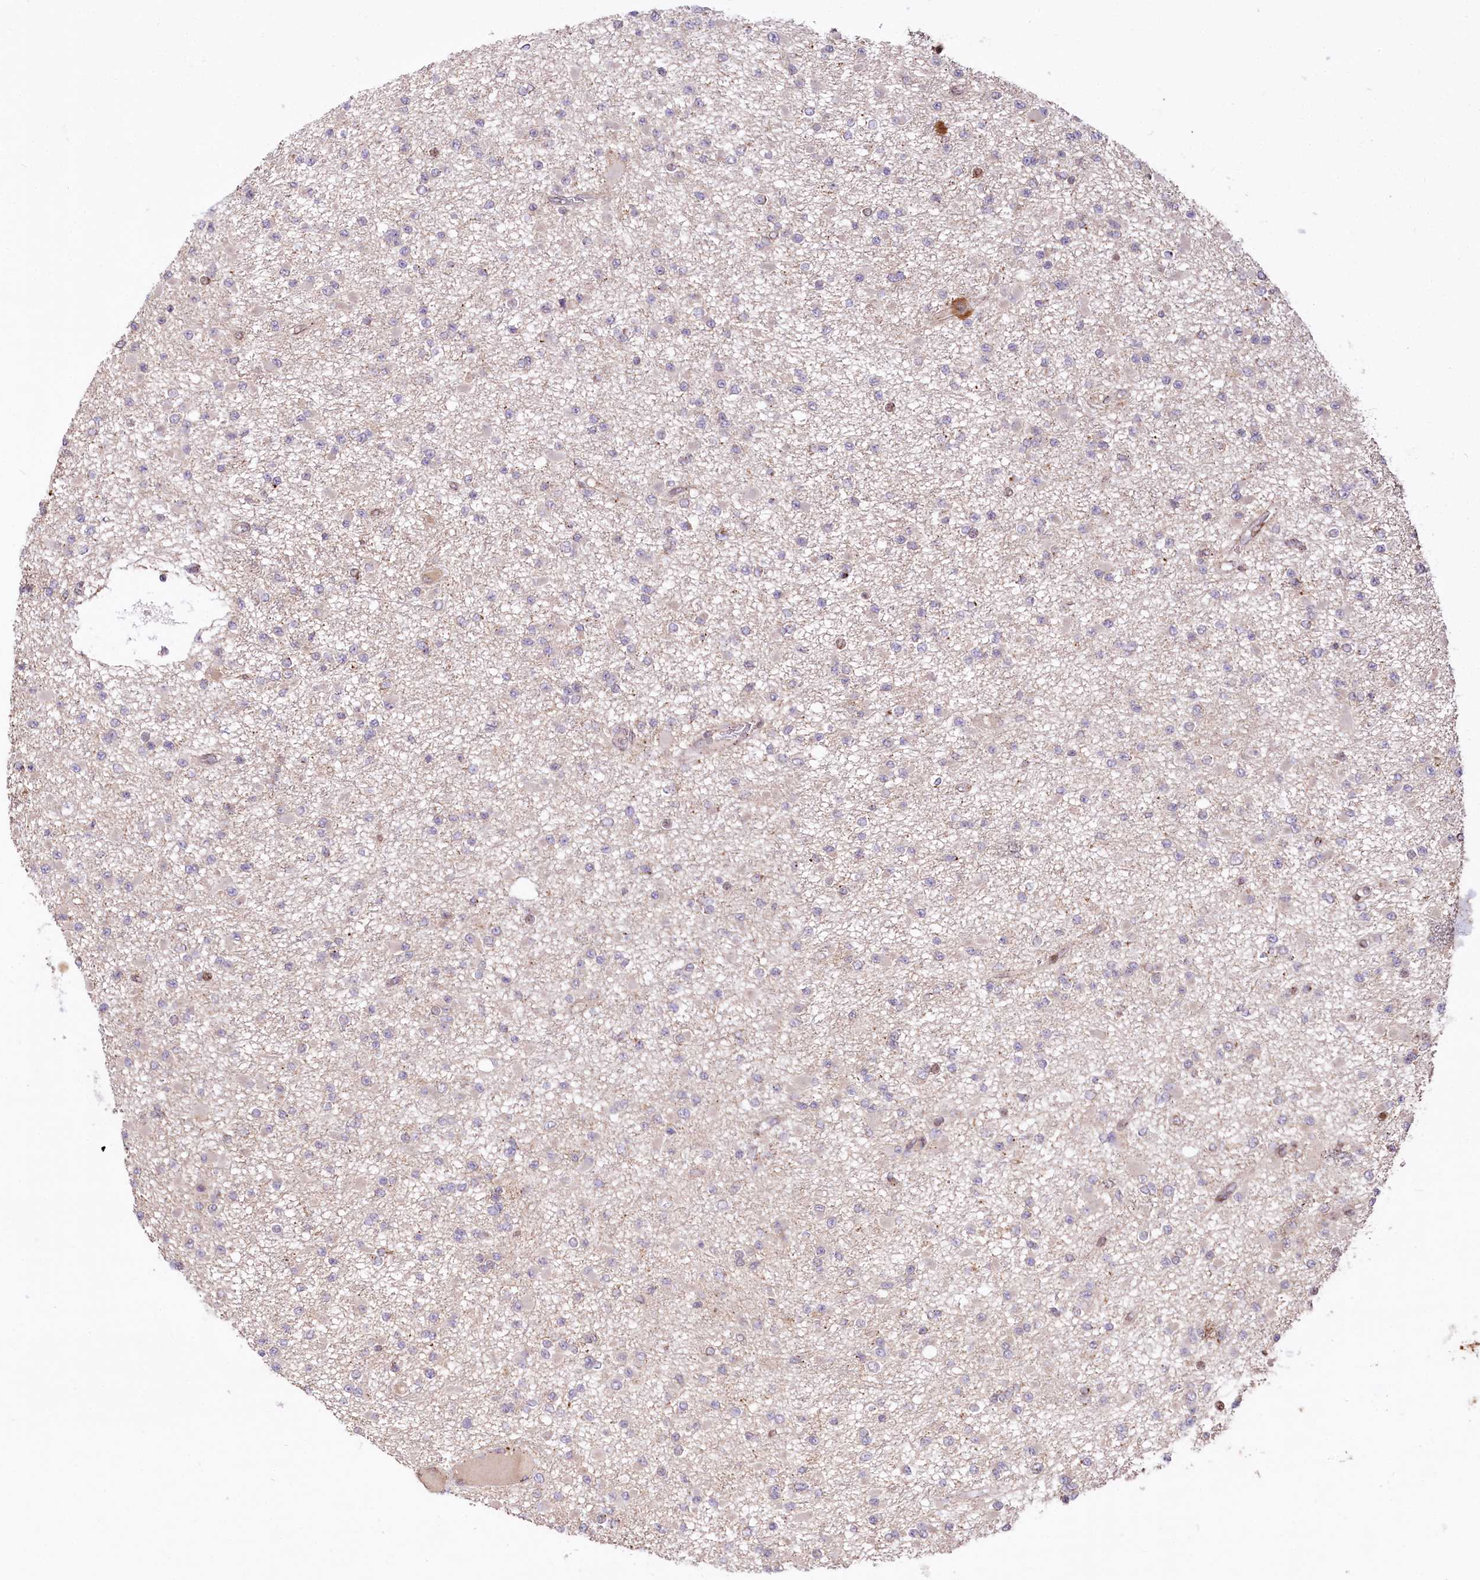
{"staining": {"intensity": "negative", "quantity": "none", "location": "none"}, "tissue": "glioma", "cell_type": "Tumor cells", "image_type": "cancer", "snomed": [{"axis": "morphology", "description": "Glioma, malignant, Low grade"}, {"axis": "topography", "description": "Brain"}], "caption": "This is a photomicrograph of IHC staining of malignant glioma (low-grade), which shows no staining in tumor cells.", "gene": "ZFYVE27", "patient": {"sex": "female", "age": 22}}